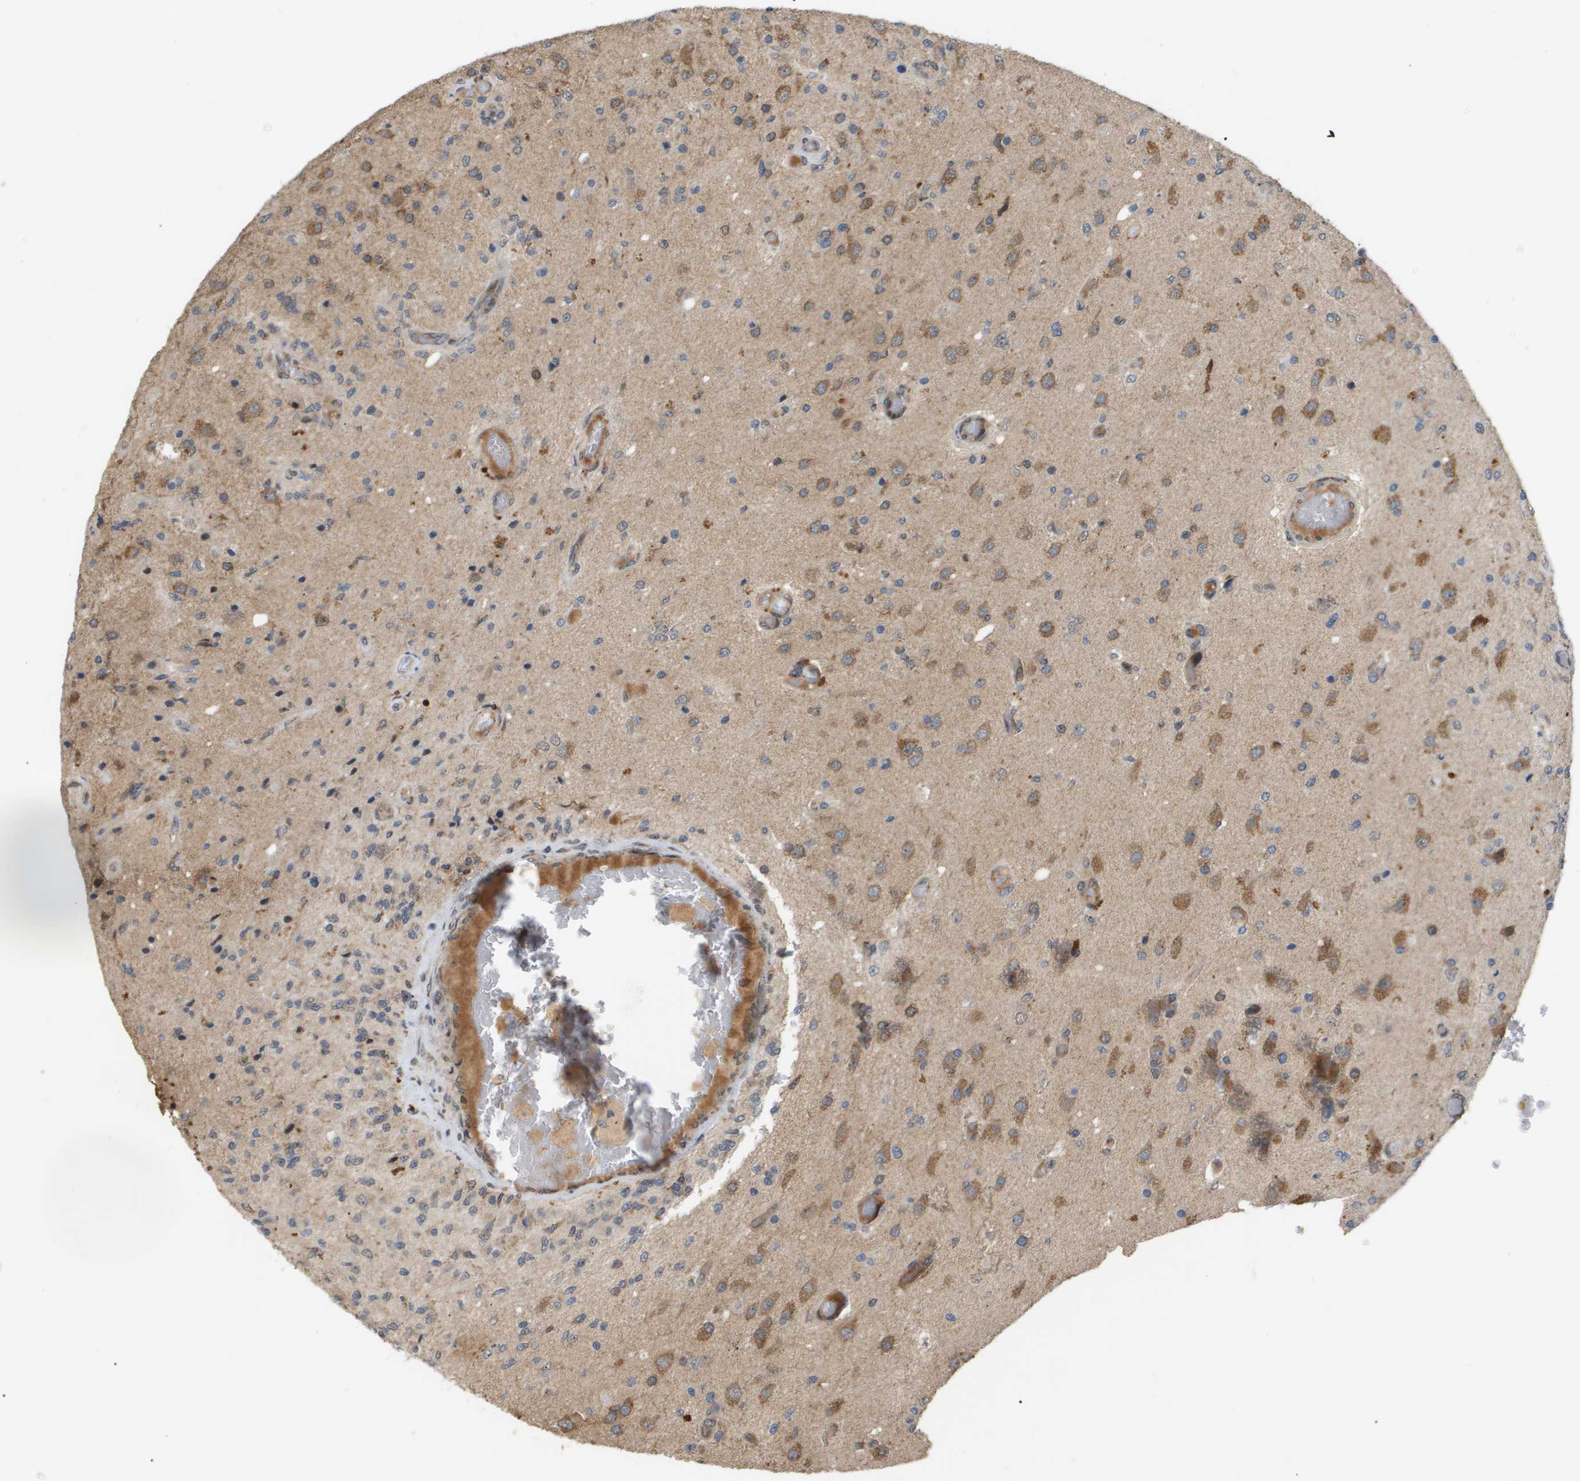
{"staining": {"intensity": "moderate", "quantity": ">75%", "location": "cytoplasmic/membranous"}, "tissue": "glioma", "cell_type": "Tumor cells", "image_type": "cancer", "snomed": [{"axis": "morphology", "description": "Normal tissue, NOS"}, {"axis": "morphology", "description": "Glioma, malignant, High grade"}, {"axis": "topography", "description": "Cerebral cortex"}], "caption": "Immunohistochemistry (IHC) (DAB (3,3'-diaminobenzidine)) staining of human malignant glioma (high-grade) shows moderate cytoplasmic/membranous protein staining in approximately >75% of tumor cells.", "gene": "PDGFB", "patient": {"sex": "male", "age": 77}}